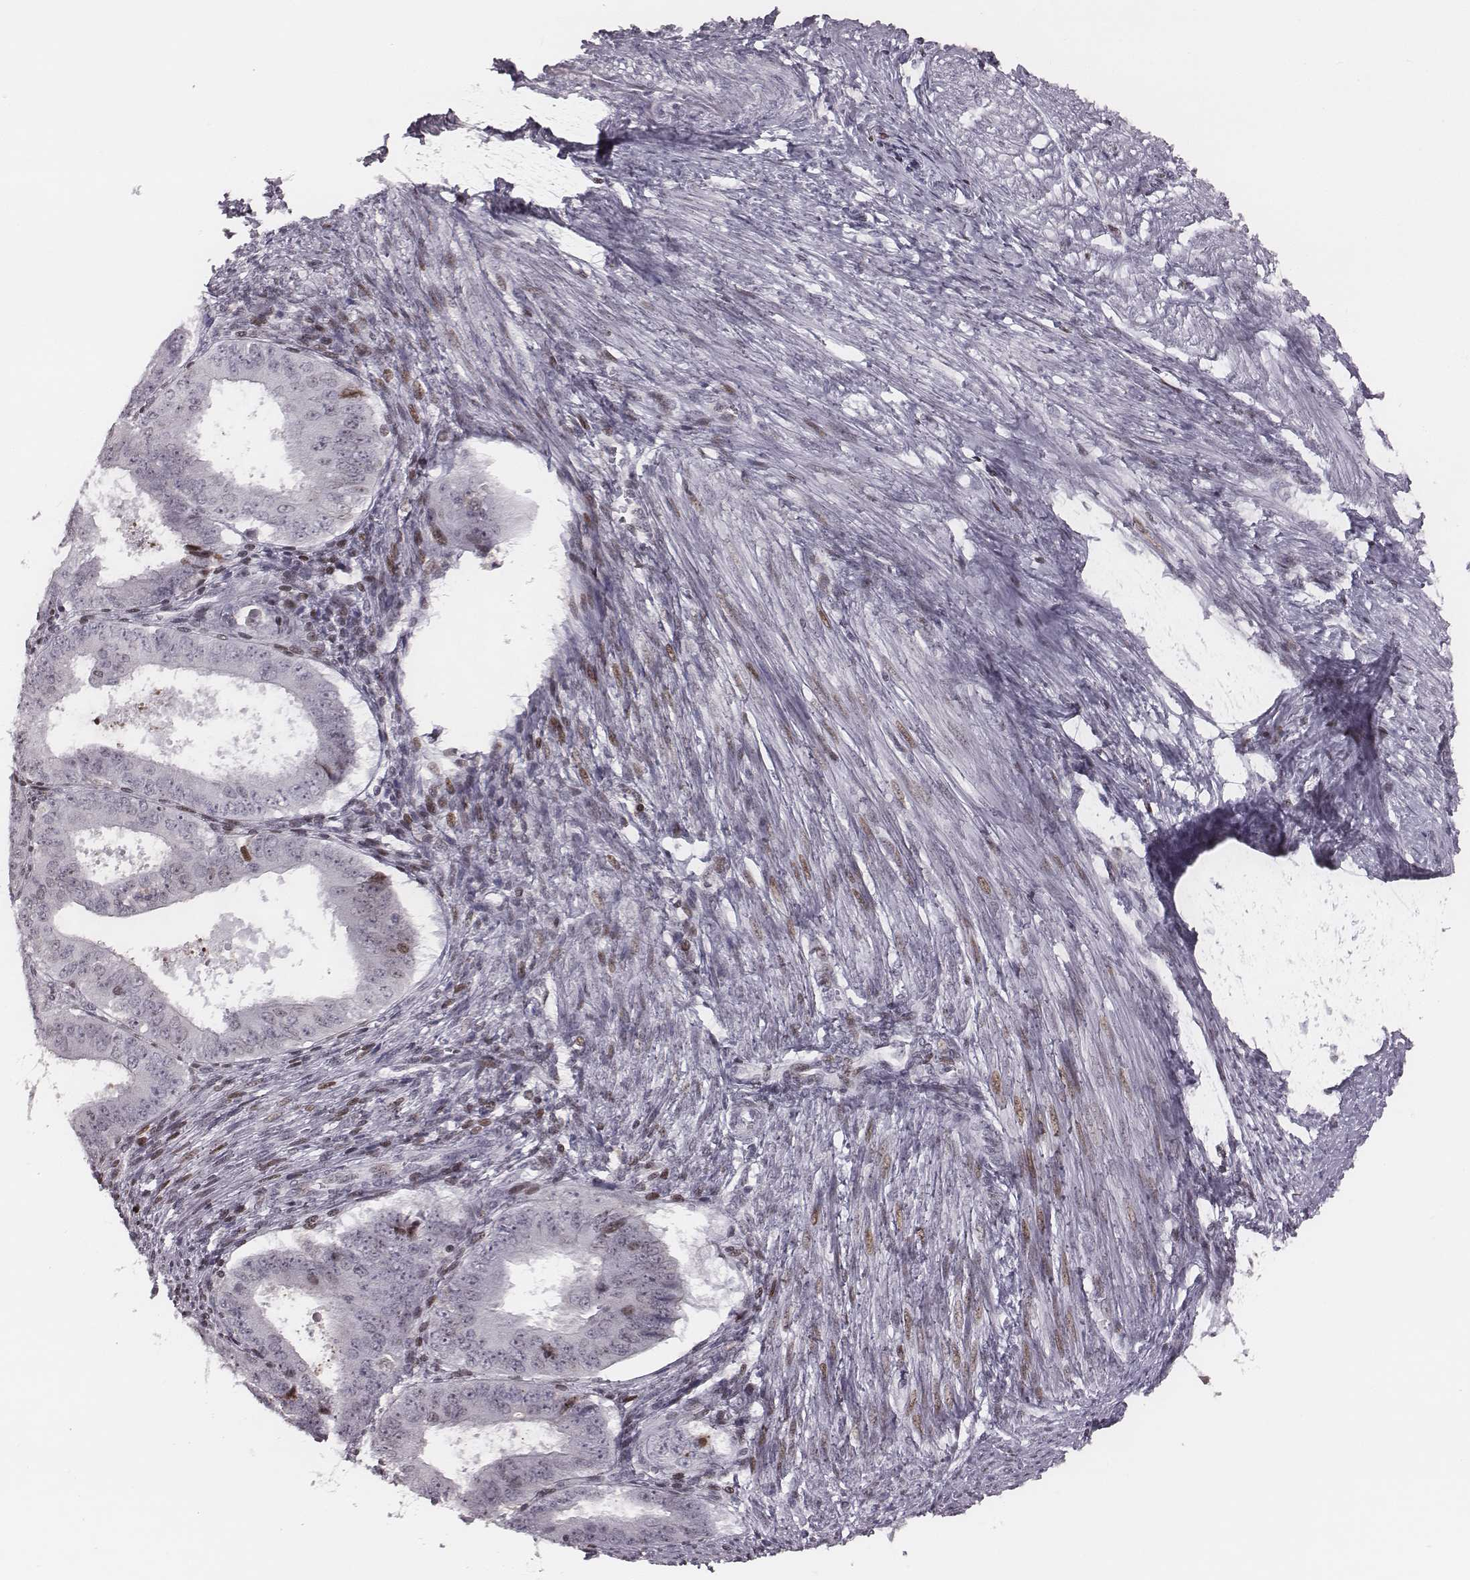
{"staining": {"intensity": "weak", "quantity": "<25%", "location": "nuclear"}, "tissue": "ovarian cancer", "cell_type": "Tumor cells", "image_type": "cancer", "snomed": [{"axis": "morphology", "description": "Carcinoma, endometroid"}, {"axis": "topography", "description": "Ovary"}], "caption": "Histopathology image shows no significant protein staining in tumor cells of ovarian cancer (endometroid carcinoma).", "gene": "NDC1", "patient": {"sex": "female", "age": 42}}